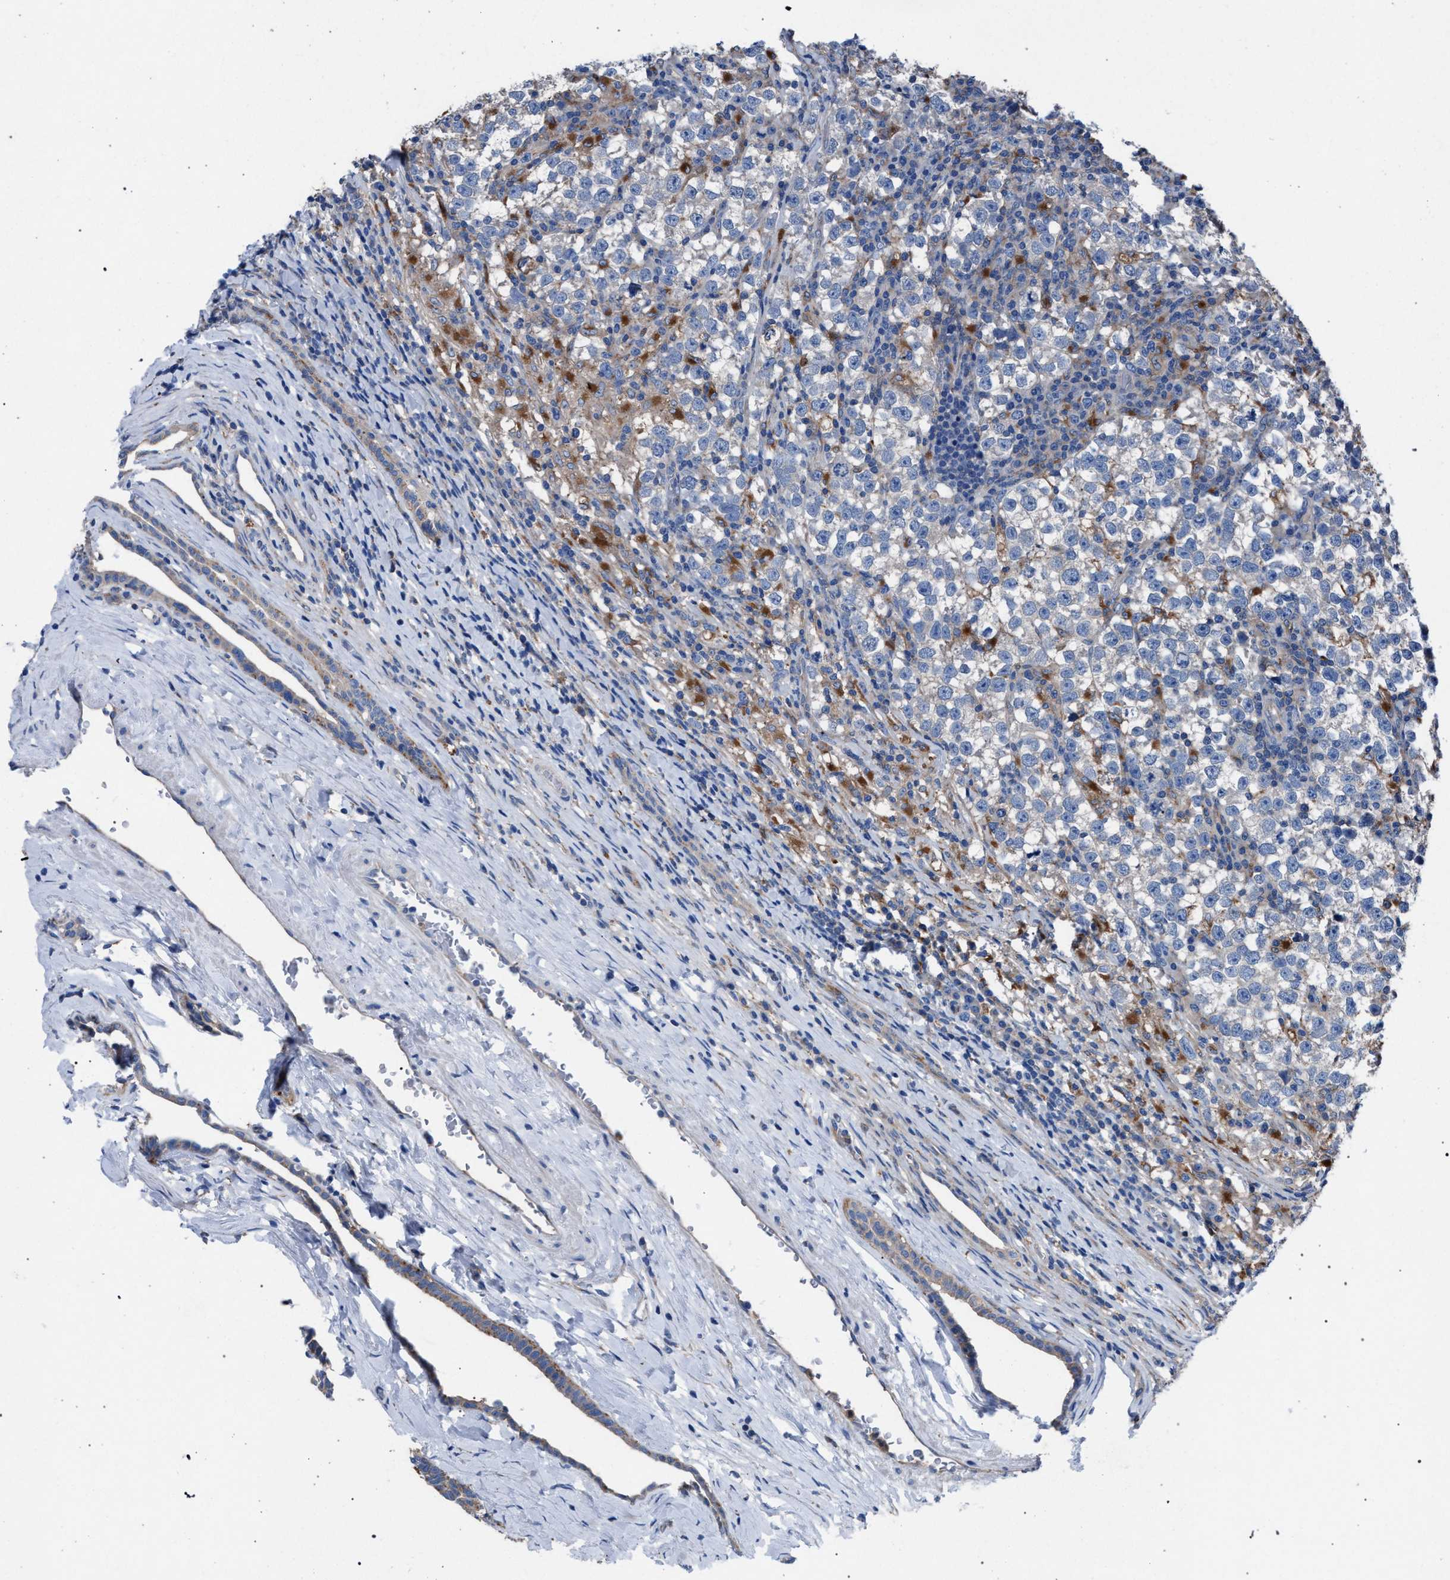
{"staining": {"intensity": "negative", "quantity": "none", "location": "none"}, "tissue": "testis cancer", "cell_type": "Tumor cells", "image_type": "cancer", "snomed": [{"axis": "morphology", "description": "Normal tissue, NOS"}, {"axis": "morphology", "description": "Seminoma, NOS"}, {"axis": "topography", "description": "Testis"}], "caption": "This histopathology image is of testis cancer (seminoma) stained with immunohistochemistry (IHC) to label a protein in brown with the nuclei are counter-stained blue. There is no expression in tumor cells. The staining was performed using DAB (3,3'-diaminobenzidine) to visualize the protein expression in brown, while the nuclei were stained in blue with hematoxylin (Magnification: 20x).", "gene": "ATP6V0A1", "patient": {"sex": "male", "age": 43}}